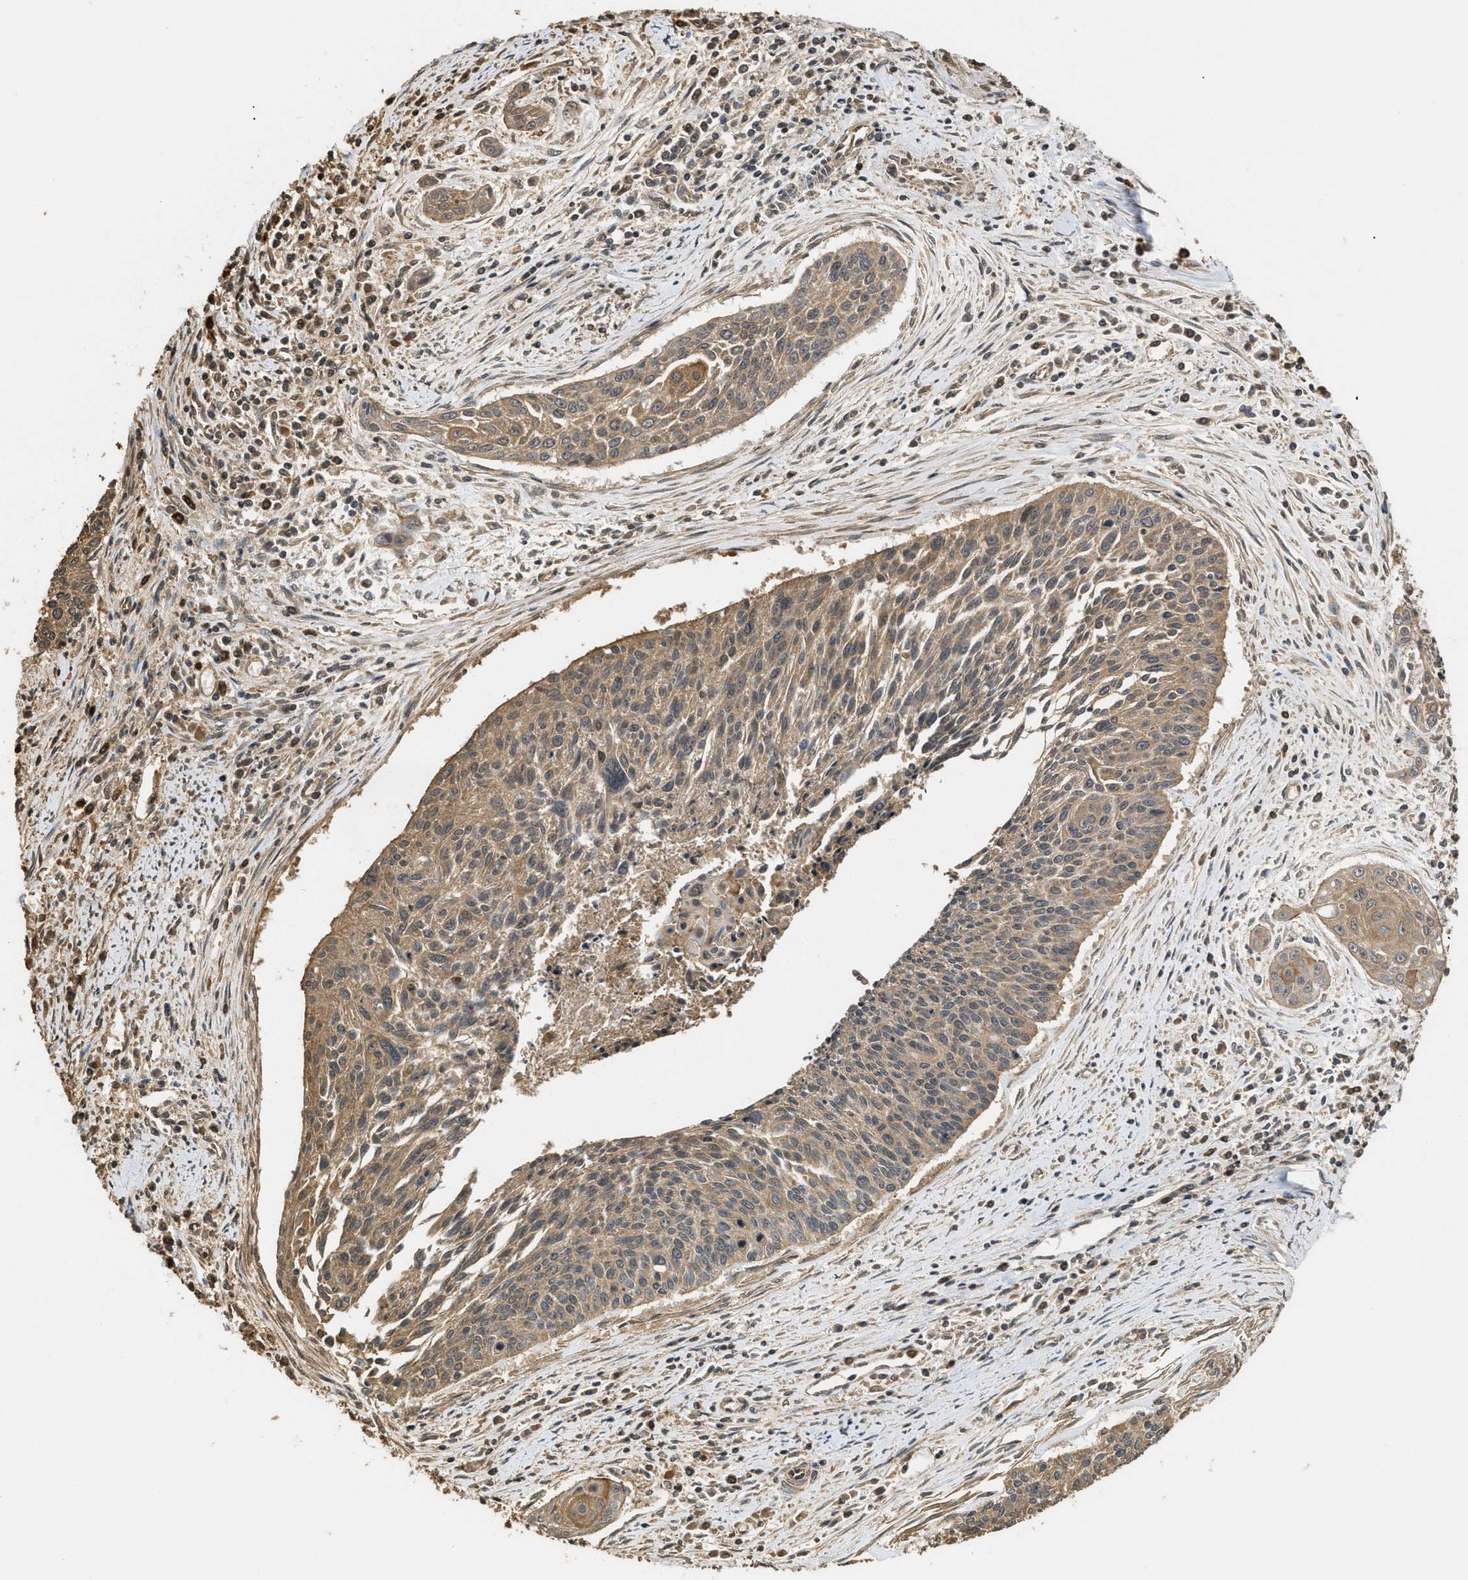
{"staining": {"intensity": "moderate", "quantity": ">75%", "location": "cytoplasmic/membranous"}, "tissue": "cervical cancer", "cell_type": "Tumor cells", "image_type": "cancer", "snomed": [{"axis": "morphology", "description": "Squamous cell carcinoma, NOS"}, {"axis": "topography", "description": "Cervix"}], "caption": "A medium amount of moderate cytoplasmic/membranous positivity is seen in about >75% of tumor cells in cervical cancer (squamous cell carcinoma) tissue. (Brightfield microscopy of DAB IHC at high magnification).", "gene": "CALM1", "patient": {"sex": "female", "age": 55}}